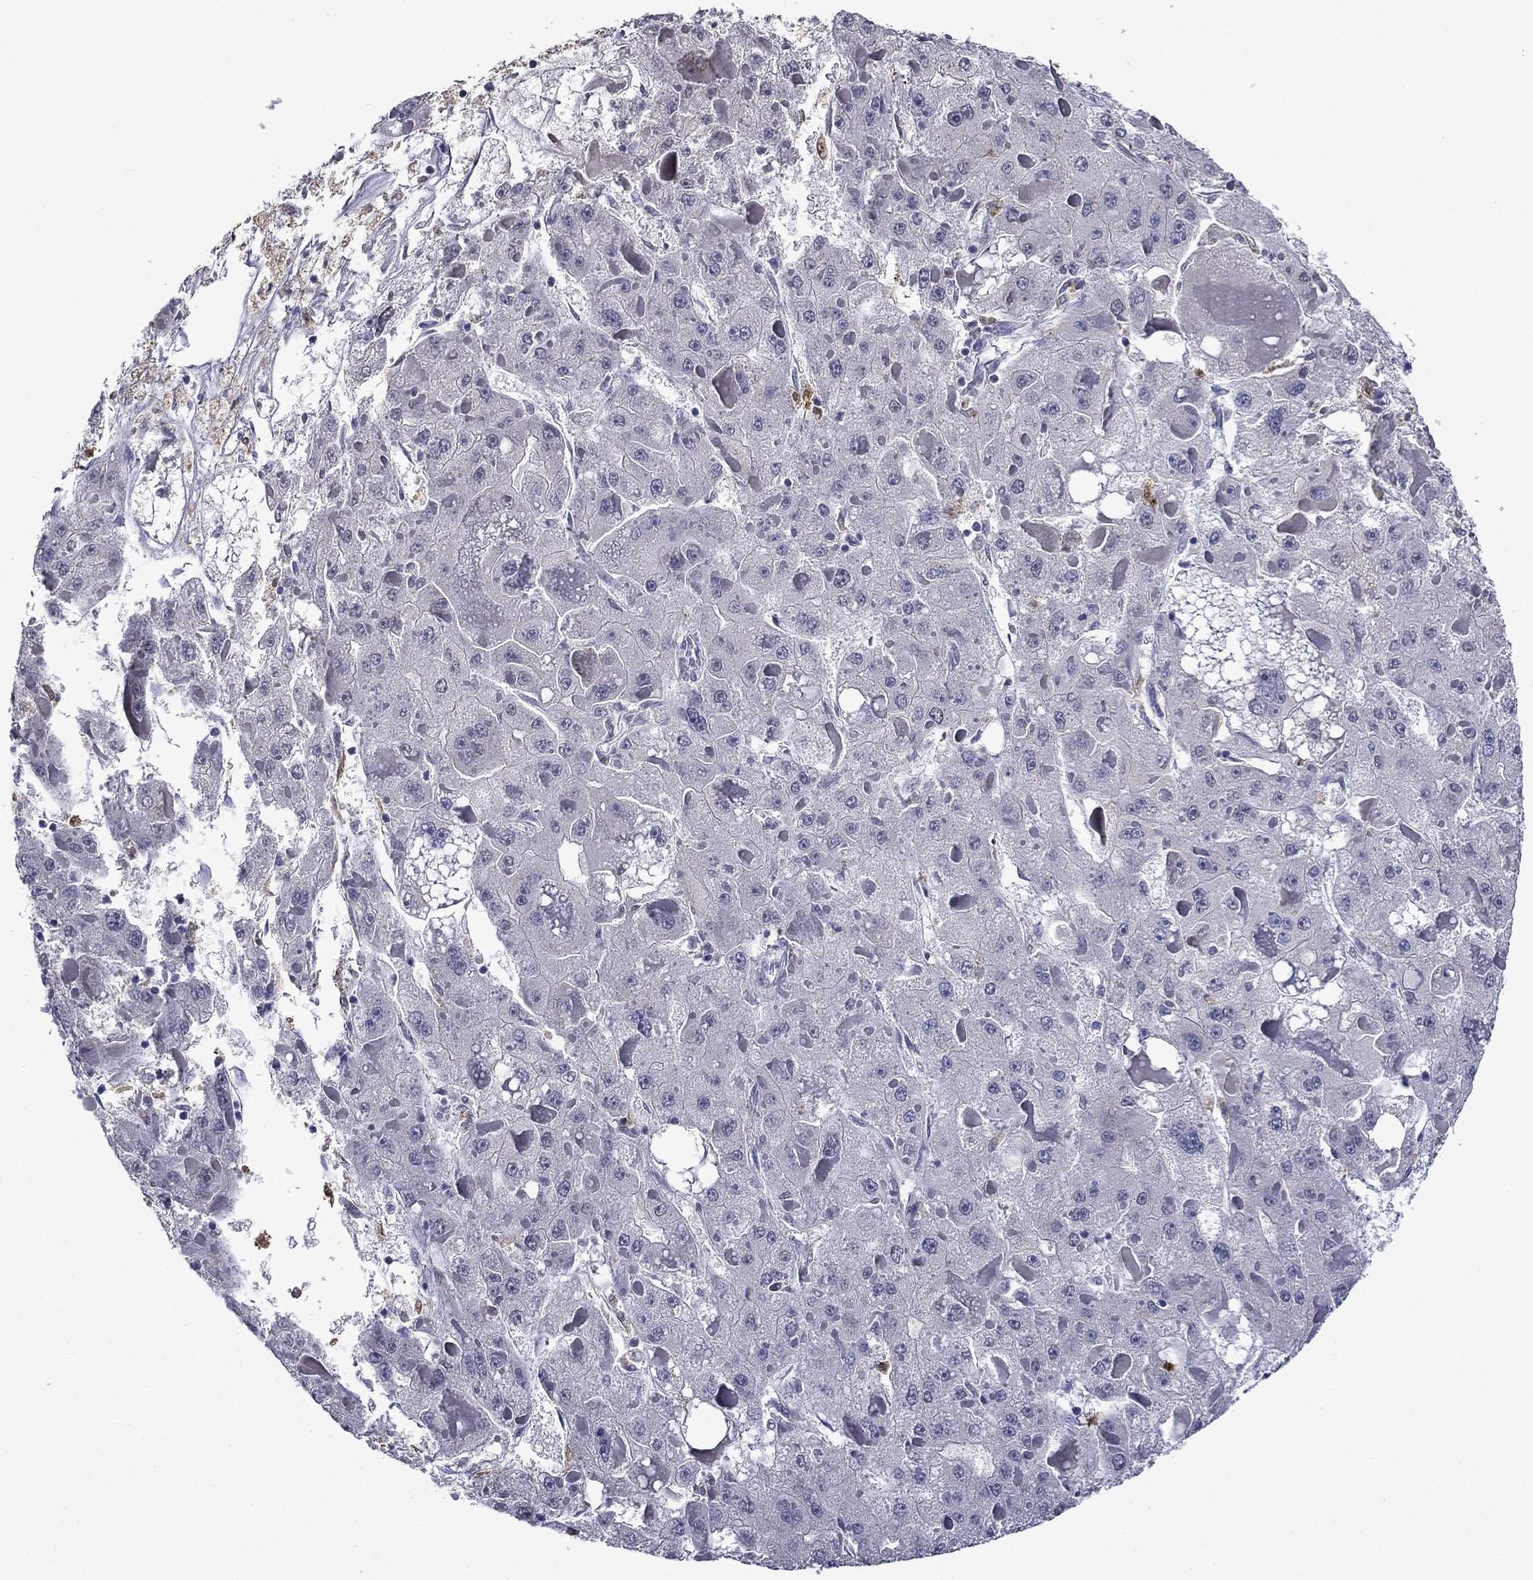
{"staining": {"intensity": "negative", "quantity": "none", "location": "none"}, "tissue": "liver cancer", "cell_type": "Tumor cells", "image_type": "cancer", "snomed": [{"axis": "morphology", "description": "Carcinoma, Hepatocellular, NOS"}, {"axis": "topography", "description": "Liver"}], "caption": "Tumor cells show no significant protein expression in liver cancer (hepatocellular carcinoma). (DAB immunohistochemistry, high magnification).", "gene": "IRF5", "patient": {"sex": "female", "age": 73}}